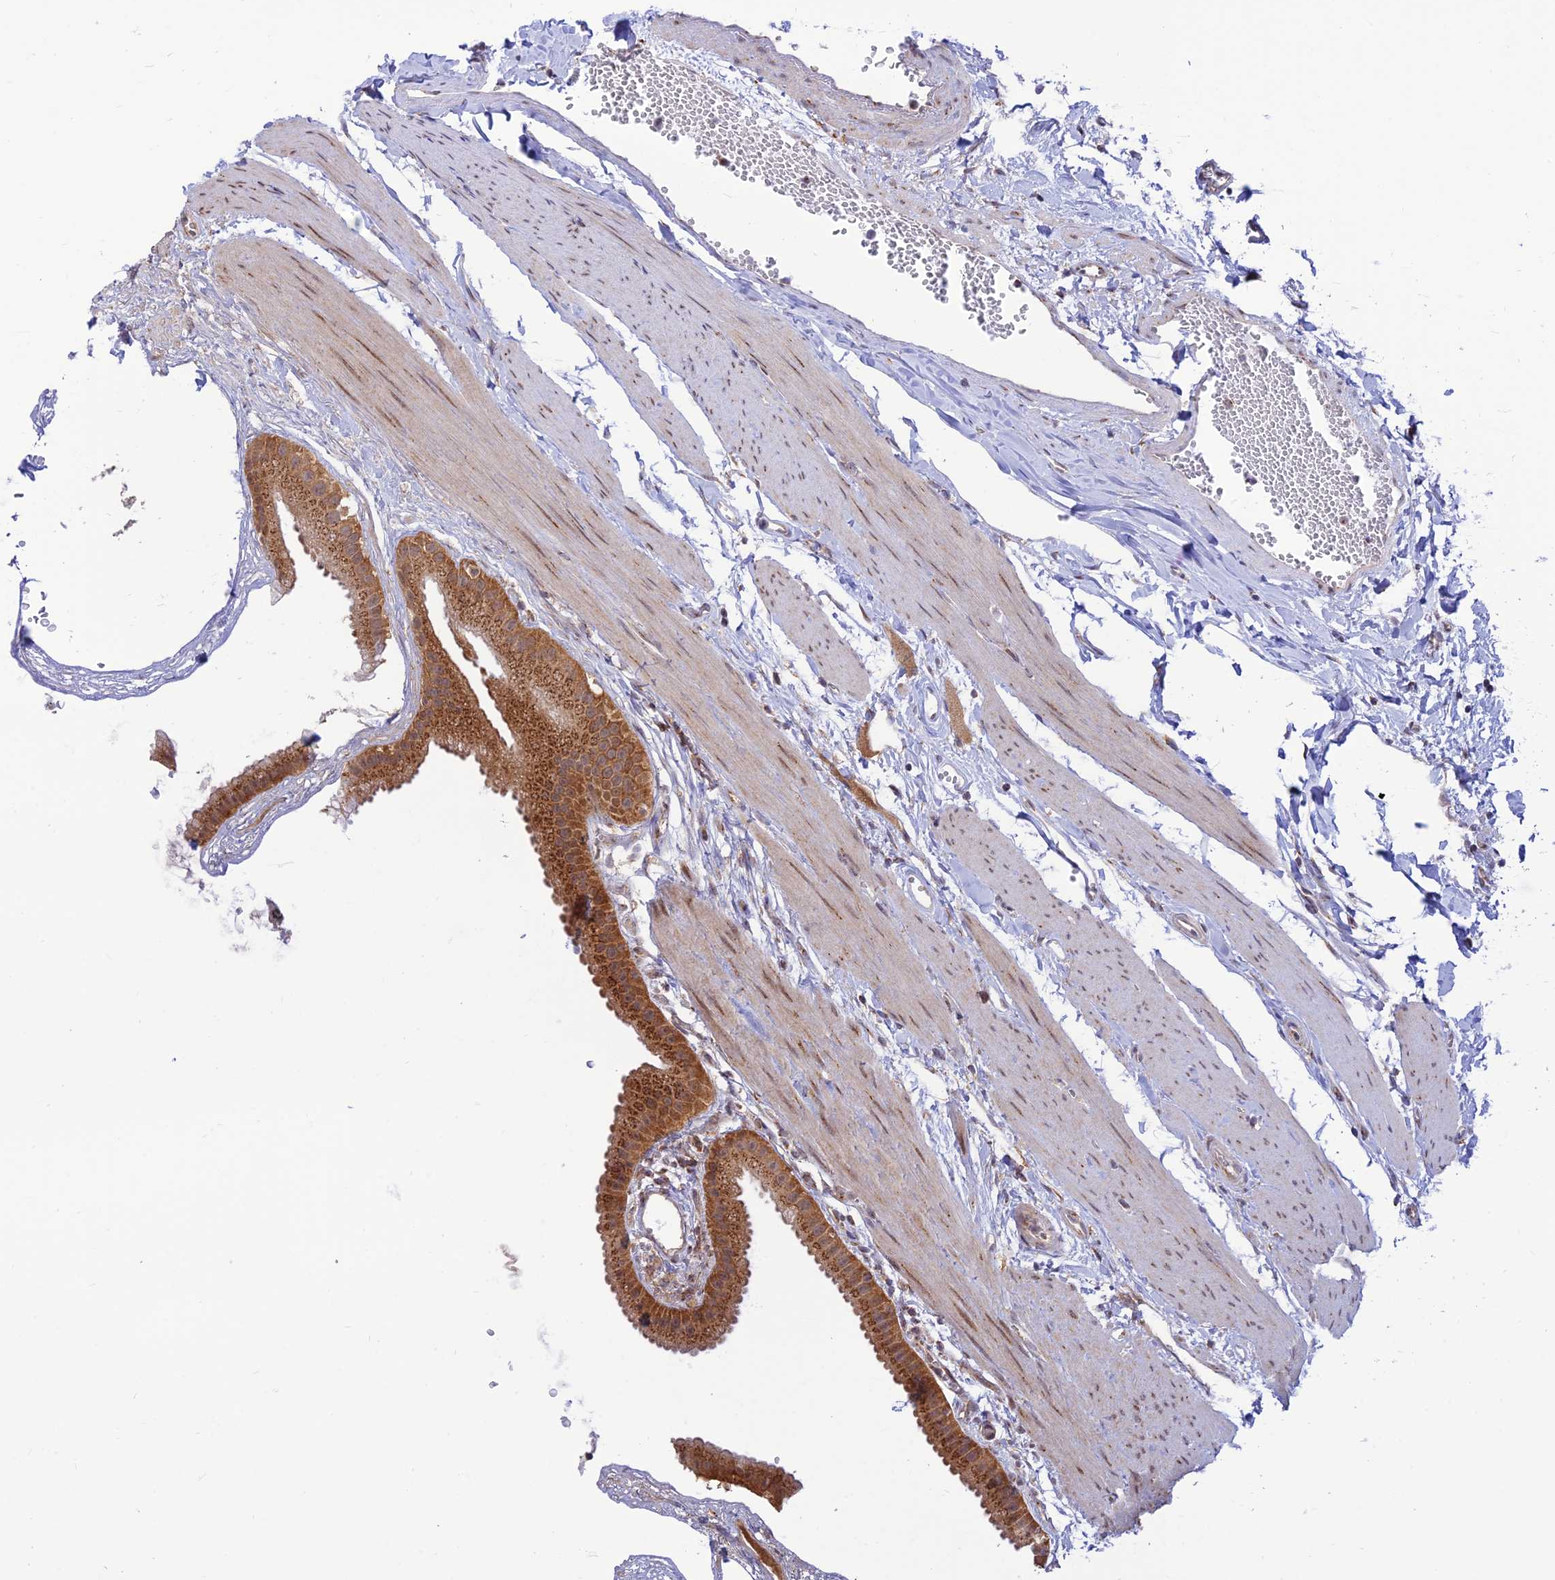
{"staining": {"intensity": "strong", "quantity": ">75%", "location": "cytoplasmic/membranous"}, "tissue": "gallbladder", "cell_type": "Glandular cells", "image_type": "normal", "snomed": [{"axis": "morphology", "description": "Normal tissue, NOS"}, {"axis": "topography", "description": "Gallbladder"}], "caption": "A brown stain shows strong cytoplasmic/membranous expression of a protein in glandular cells of benign human gallbladder.", "gene": "GOLGA3", "patient": {"sex": "female", "age": 64}}